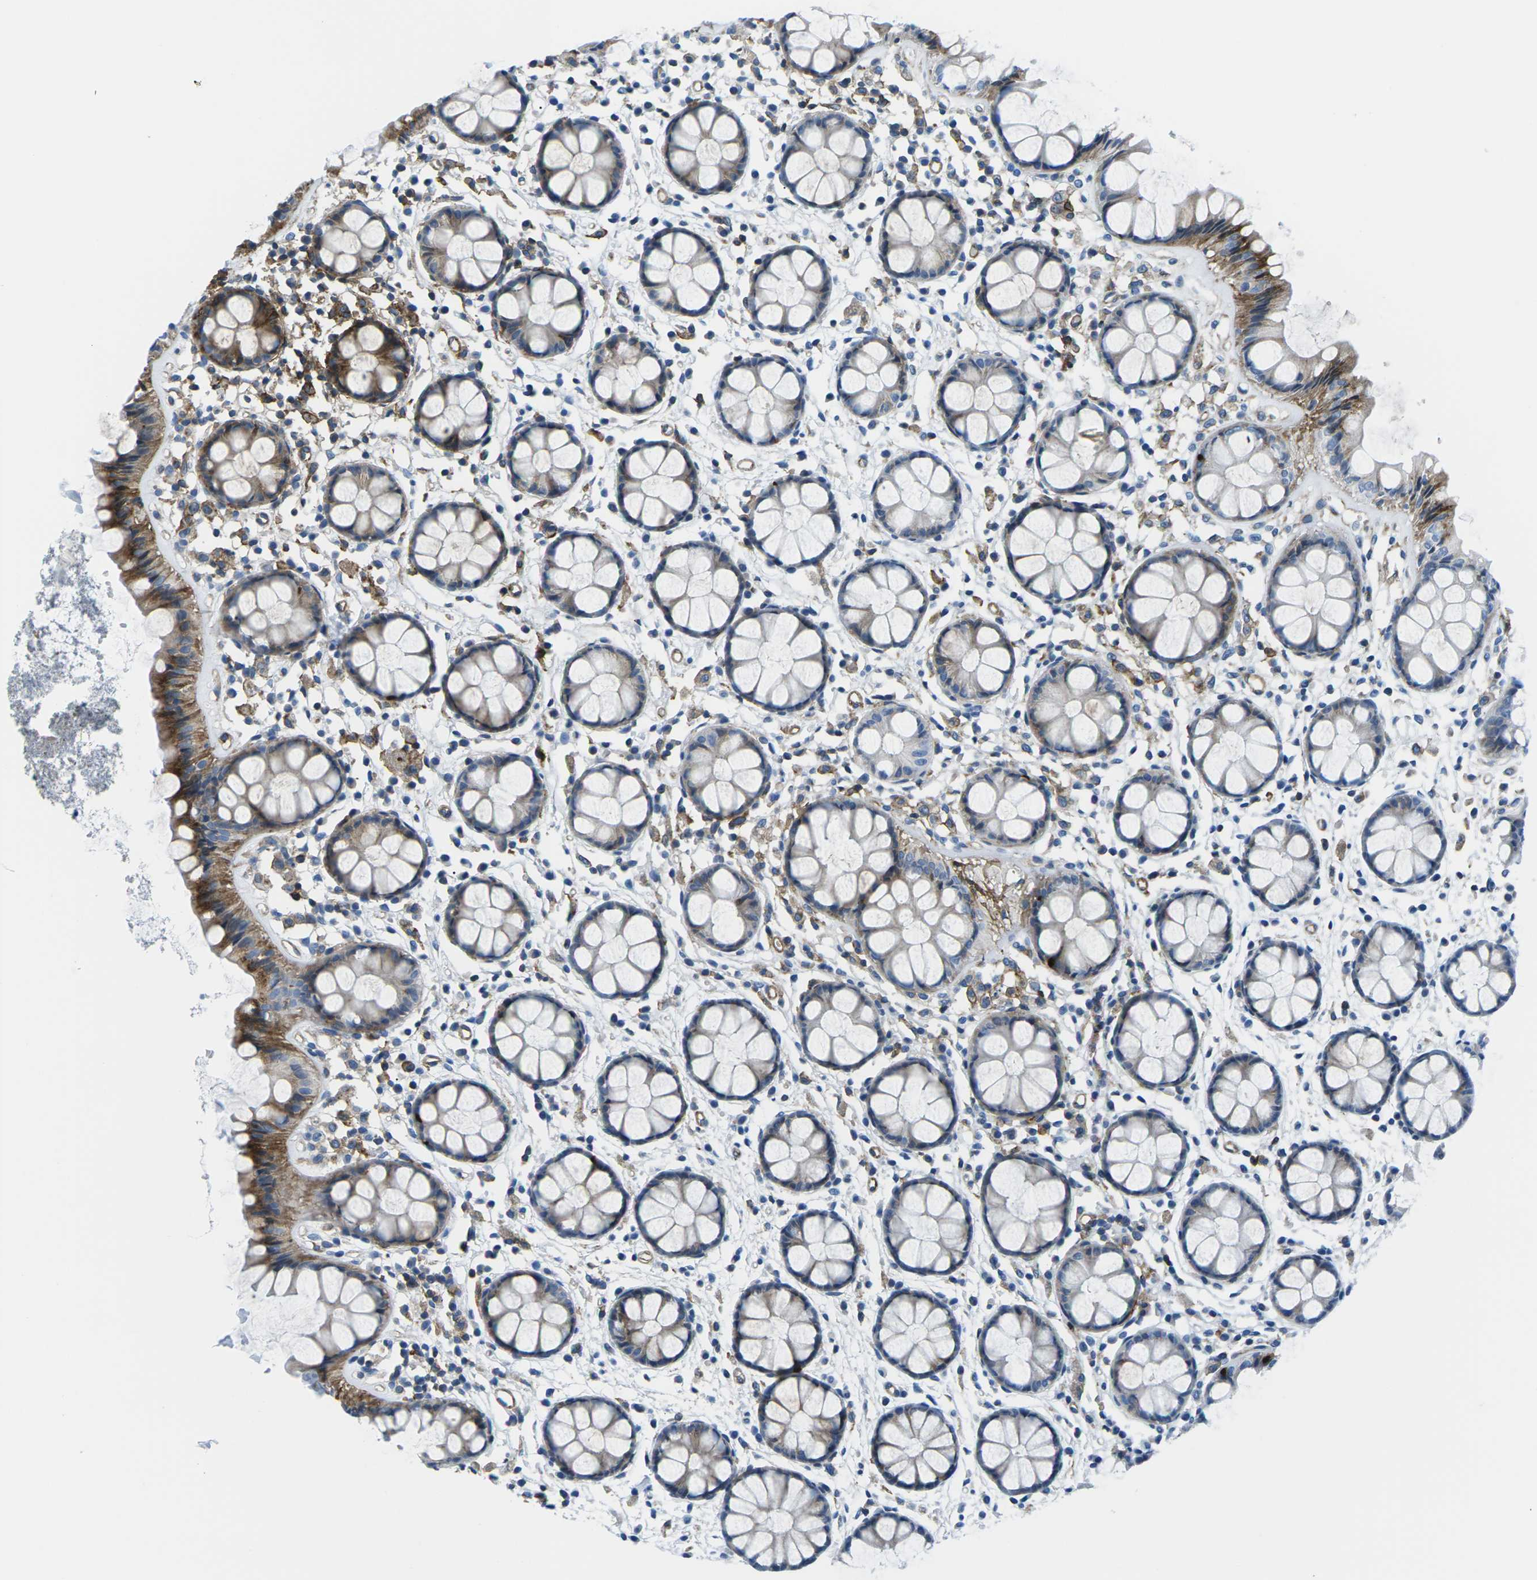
{"staining": {"intensity": "moderate", "quantity": "25%-75%", "location": "cytoplasmic/membranous"}, "tissue": "rectum", "cell_type": "Glandular cells", "image_type": "normal", "snomed": [{"axis": "morphology", "description": "Normal tissue, NOS"}, {"axis": "topography", "description": "Rectum"}], "caption": "Moderate cytoplasmic/membranous protein staining is present in about 25%-75% of glandular cells in rectum. (Stains: DAB (3,3'-diaminobenzidine) in brown, nuclei in blue, Microscopy: brightfield microscopy at high magnification).", "gene": "SOCS4", "patient": {"sex": "female", "age": 66}}